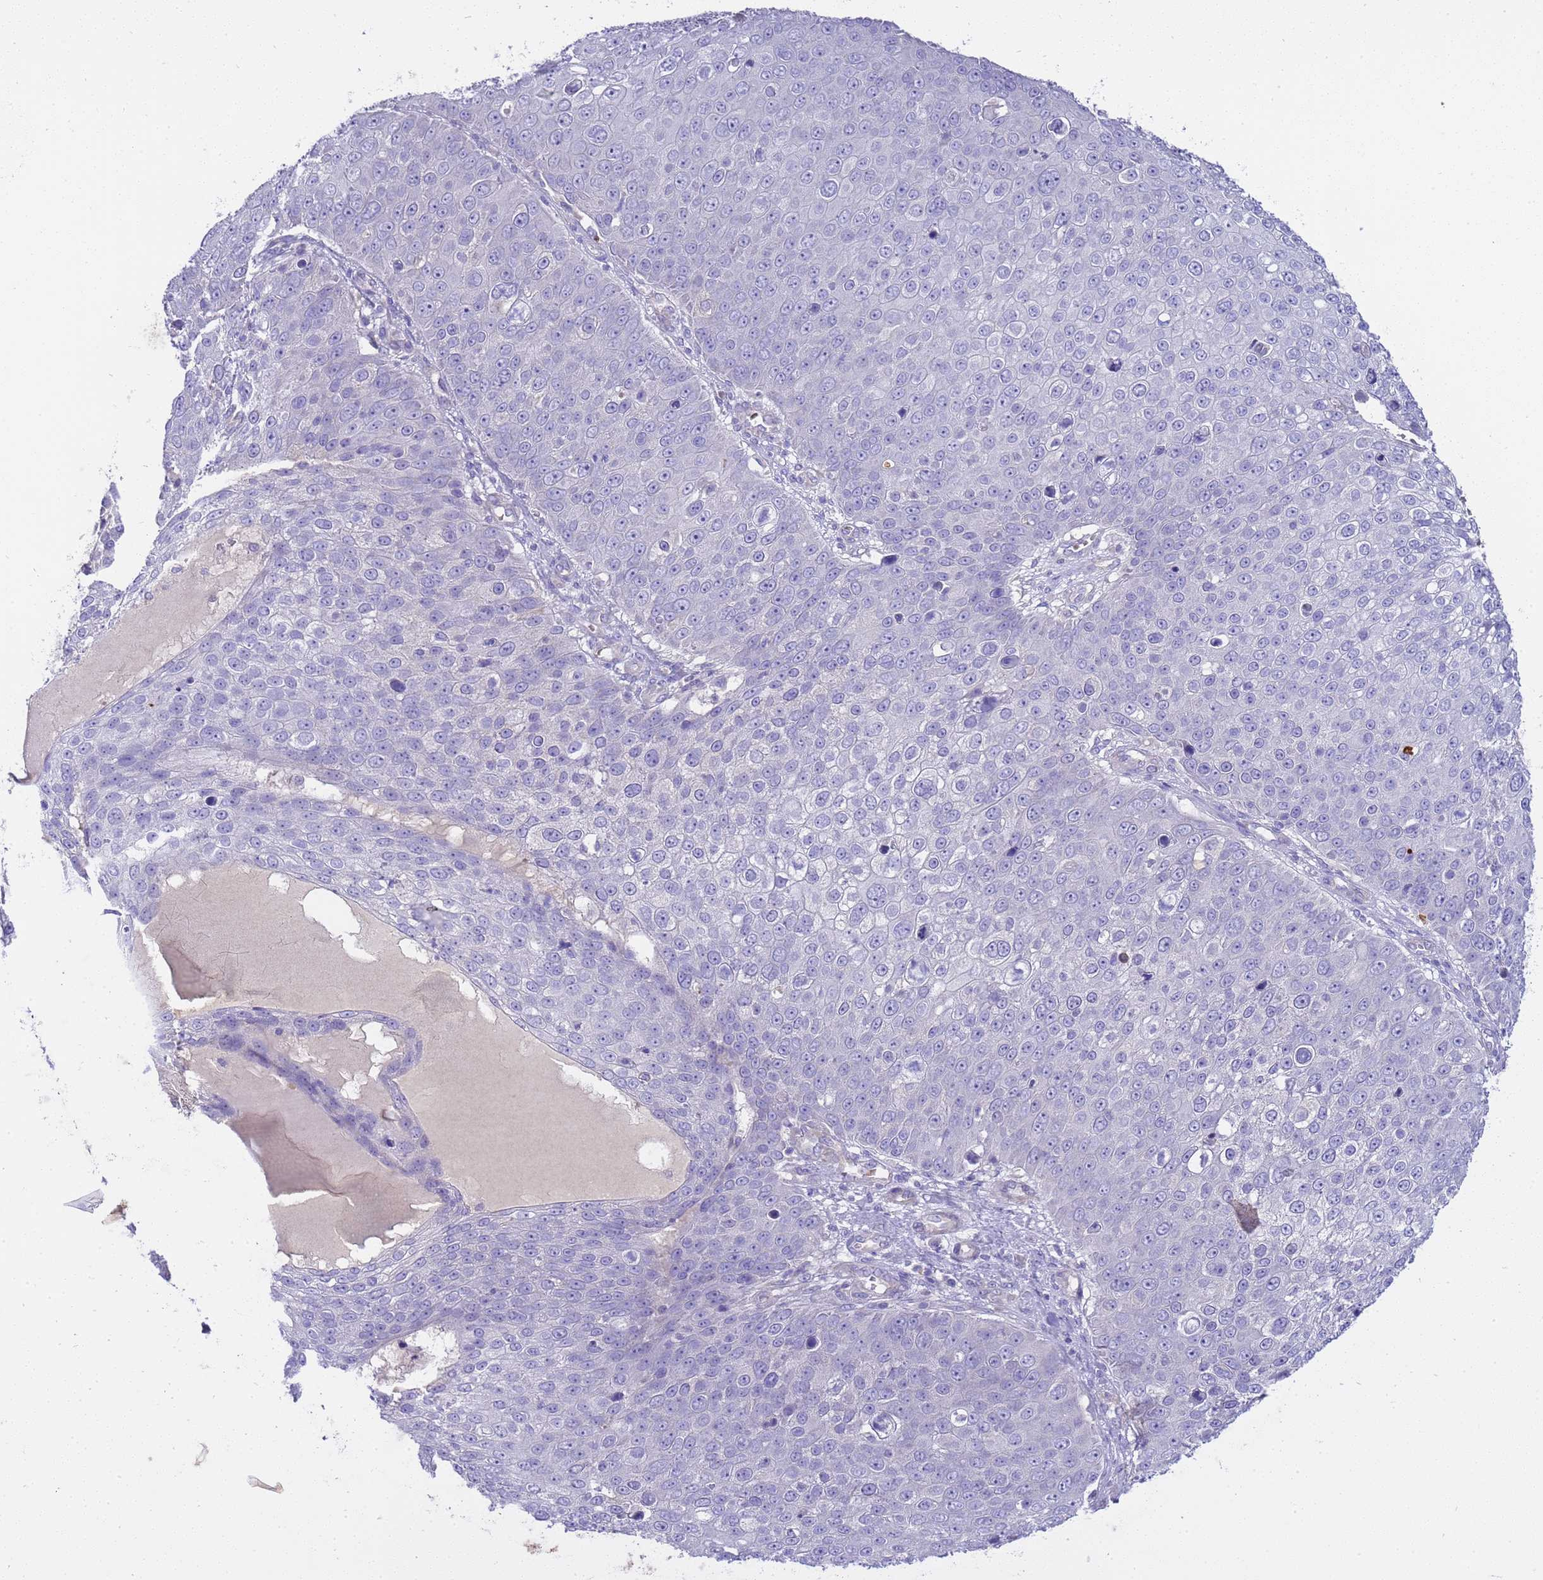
{"staining": {"intensity": "negative", "quantity": "none", "location": "none"}, "tissue": "skin cancer", "cell_type": "Tumor cells", "image_type": "cancer", "snomed": [{"axis": "morphology", "description": "Squamous cell carcinoma, NOS"}, {"axis": "topography", "description": "Skin"}], "caption": "Tumor cells show no significant protein expression in skin cancer (squamous cell carcinoma).", "gene": "RIPPLY2", "patient": {"sex": "male", "age": 71}}